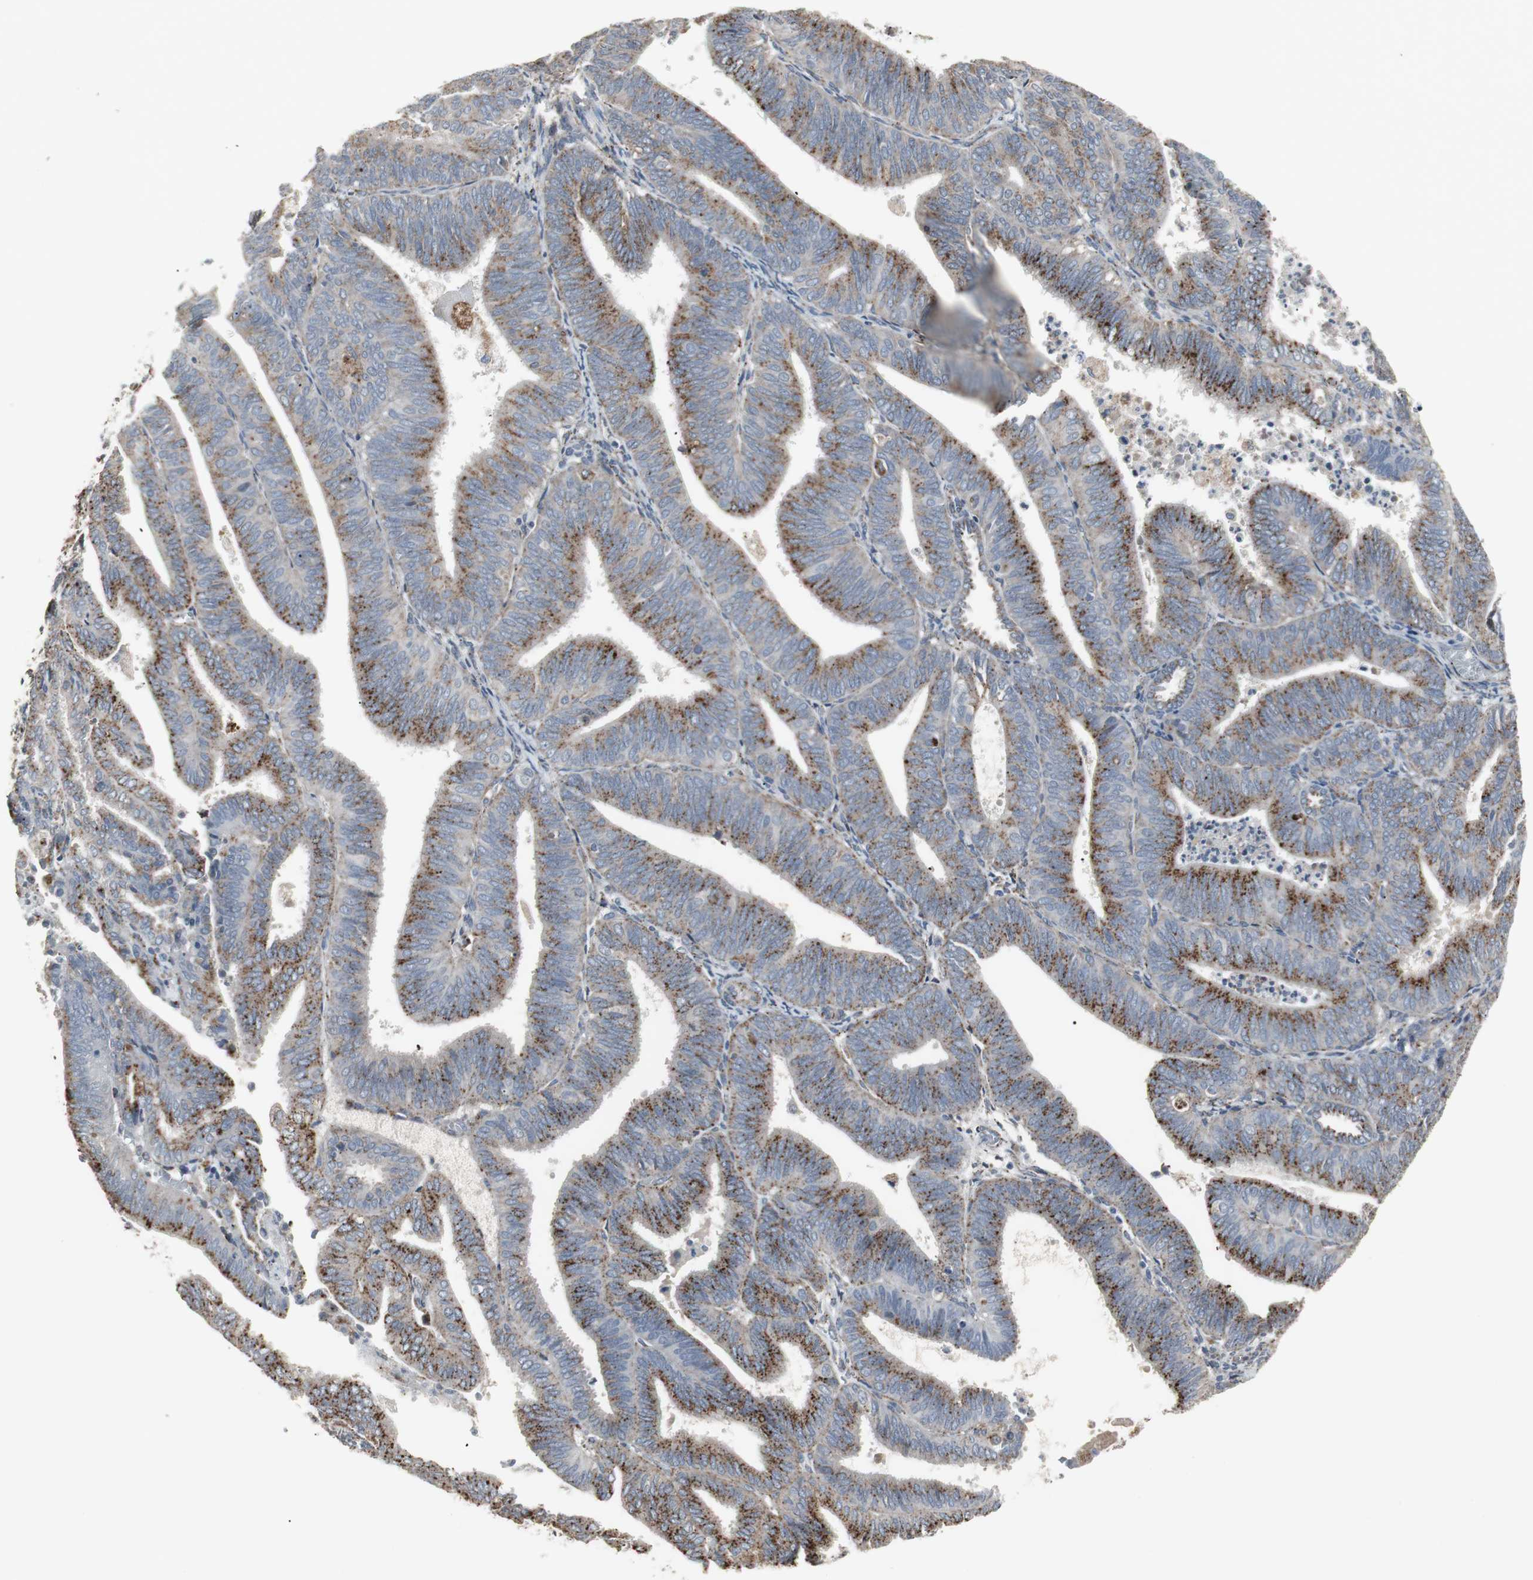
{"staining": {"intensity": "strong", "quantity": ">75%", "location": "cytoplasmic/membranous"}, "tissue": "endometrial cancer", "cell_type": "Tumor cells", "image_type": "cancer", "snomed": [{"axis": "morphology", "description": "Adenocarcinoma, NOS"}, {"axis": "topography", "description": "Uterus"}], "caption": "DAB immunohistochemical staining of endometrial cancer (adenocarcinoma) shows strong cytoplasmic/membranous protein expression in about >75% of tumor cells. (Brightfield microscopy of DAB IHC at high magnification).", "gene": "GBA1", "patient": {"sex": "female", "age": 60}}